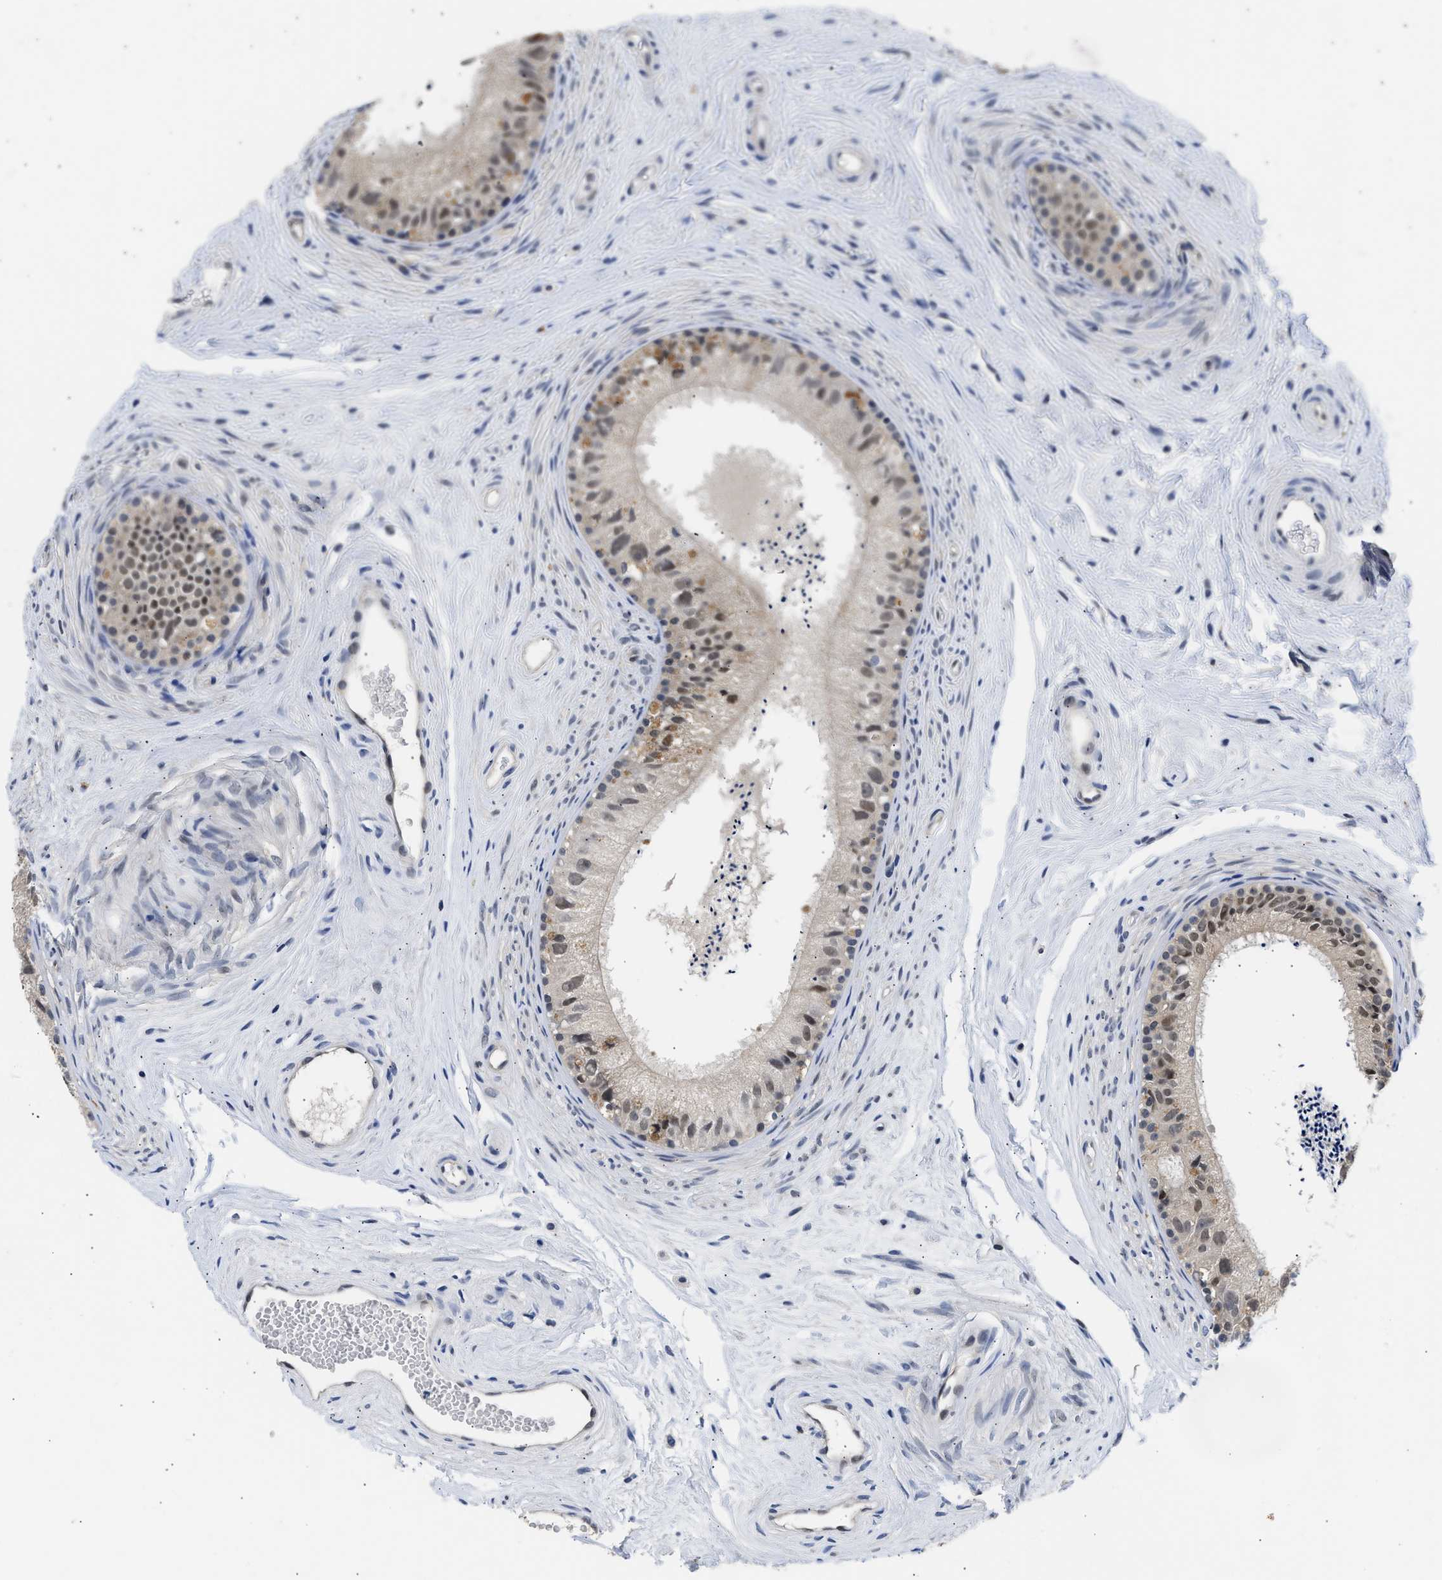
{"staining": {"intensity": "moderate", "quantity": "25%-75%", "location": "cytoplasmic/membranous,nuclear"}, "tissue": "epididymis", "cell_type": "Glandular cells", "image_type": "normal", "snomed": [{"axis": "morphology", "description": "Normal tissue, NOS"}, {"axis": "topography", "description": "Epididymis"}], "caption": "DAB immunohistochemical staining of normal epididymis exhibits moderate cytoplasmic/membranous,nuclear protein expression in about 25%-75% of glandular cells.", "gene": "XPO5", "patient": {"sex": "male", "age": 56}}